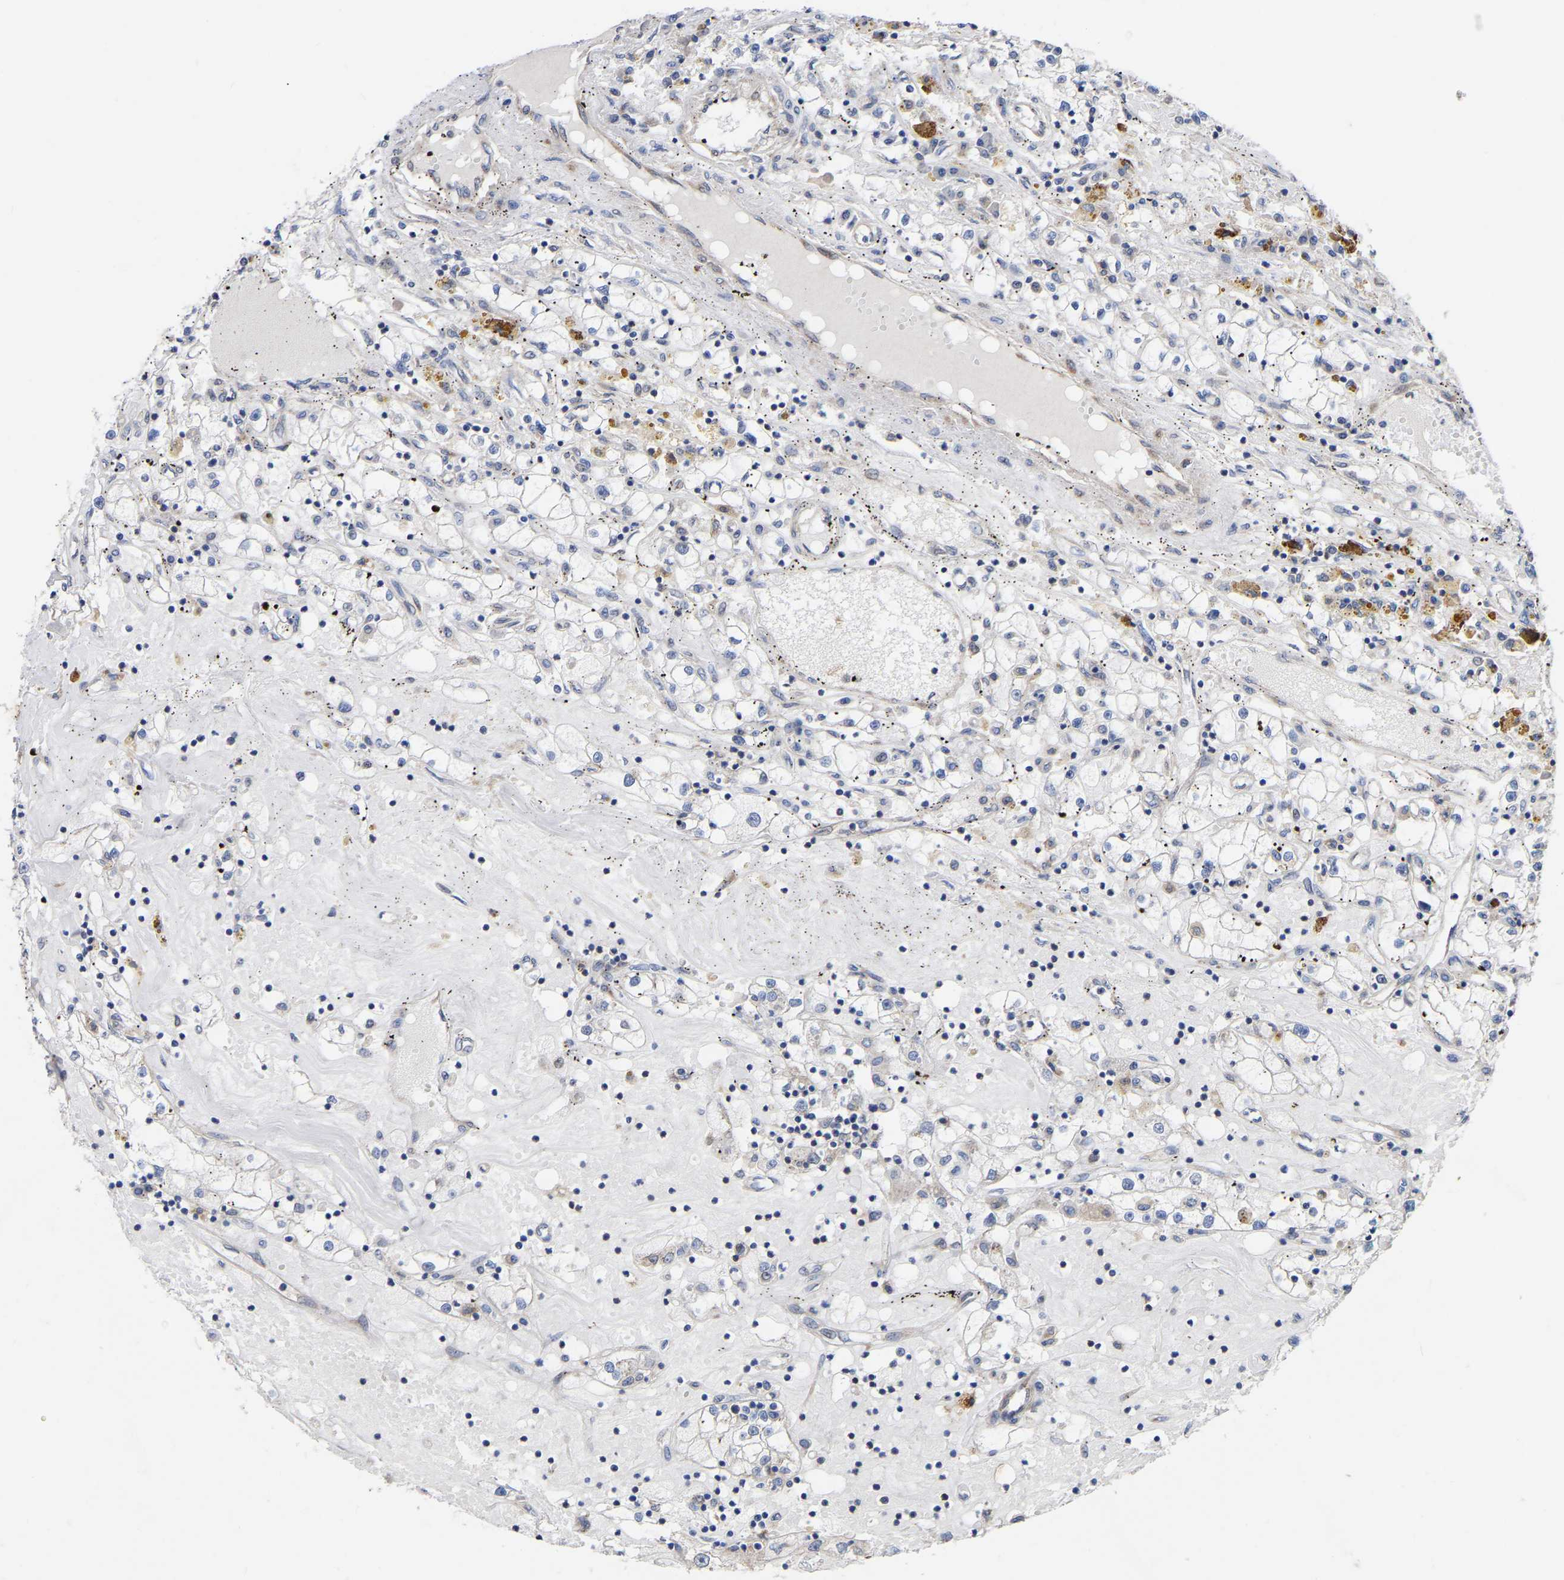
{"staining": {"intensity": "negative", "quantity": "none", "location": "none"}, "tissue": "renal cancer", "cell_type": "Tumor cells", "image_type": "cancer", "snomed": [{"axis": "morphology", "description": "Adenocarcinoma, NOS"}, {"axis": "topography", "description": "Kidney"}], "caption": "The IHC histopathology image has no significant expression in tumor cells of renal cancer (adenocarcinoma) tissue.", "gene": "TCP1", "patient": {"sex": "male", "age": 56}}